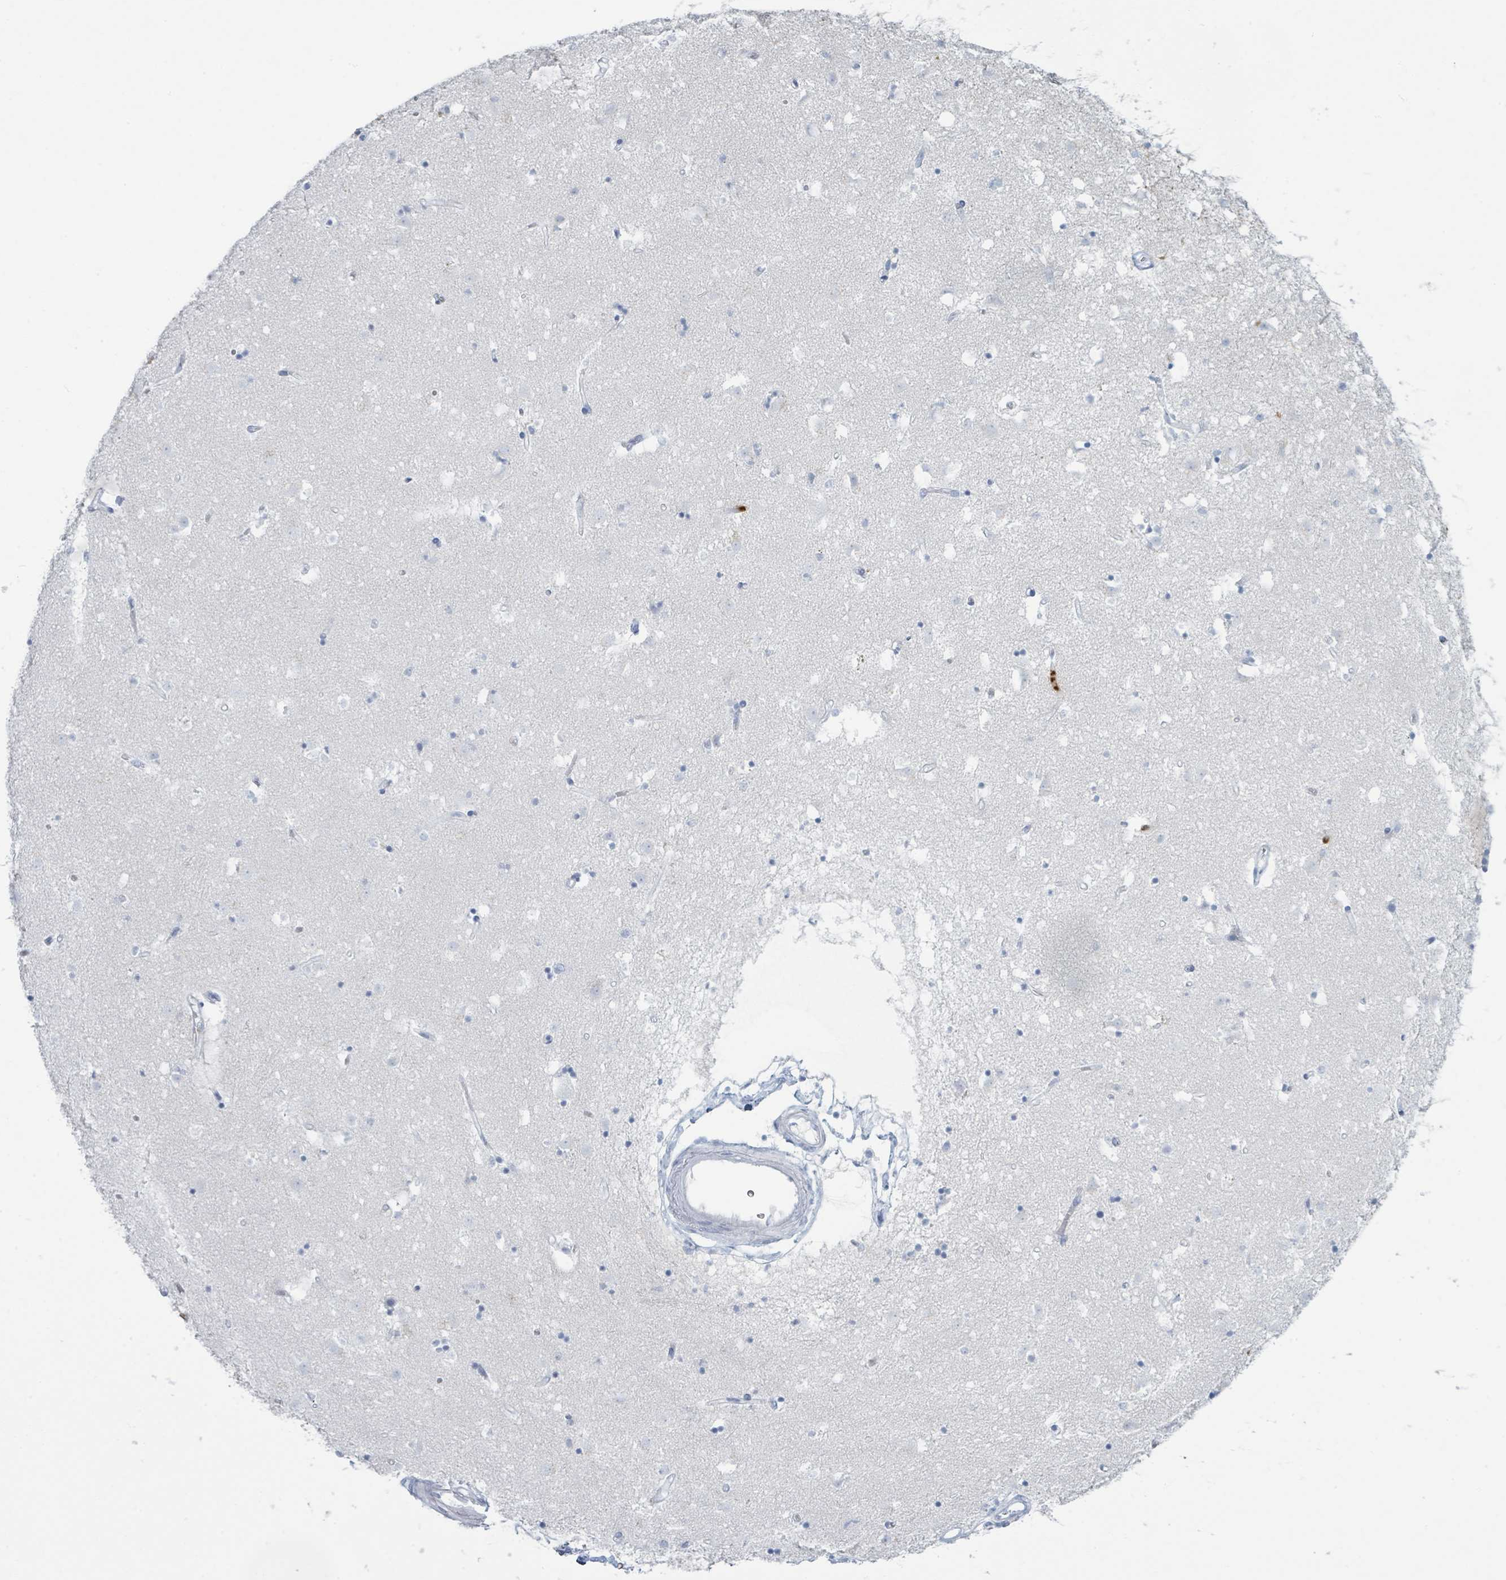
{"staining": {"intensity": "negative", "quantity": "none", "location": "none"}, "tissue": "caudate", "cell_type": "Glial cells", "image_type": "normal", "snomed": [{"axis": "morphology", "description": "Normal tissue, NOS"}, {"axis": "topography", "description": "Lateral ventricle wall"}], "caption": "Benign caudate was stained to show a protein in brown. There is no significant positivity in glial cells. (Immunohistochemistry (ihc), brightfield microscopy, high magnification).", "gene": "DEFA4", "patient": {"sex": "male", "age": 58}}